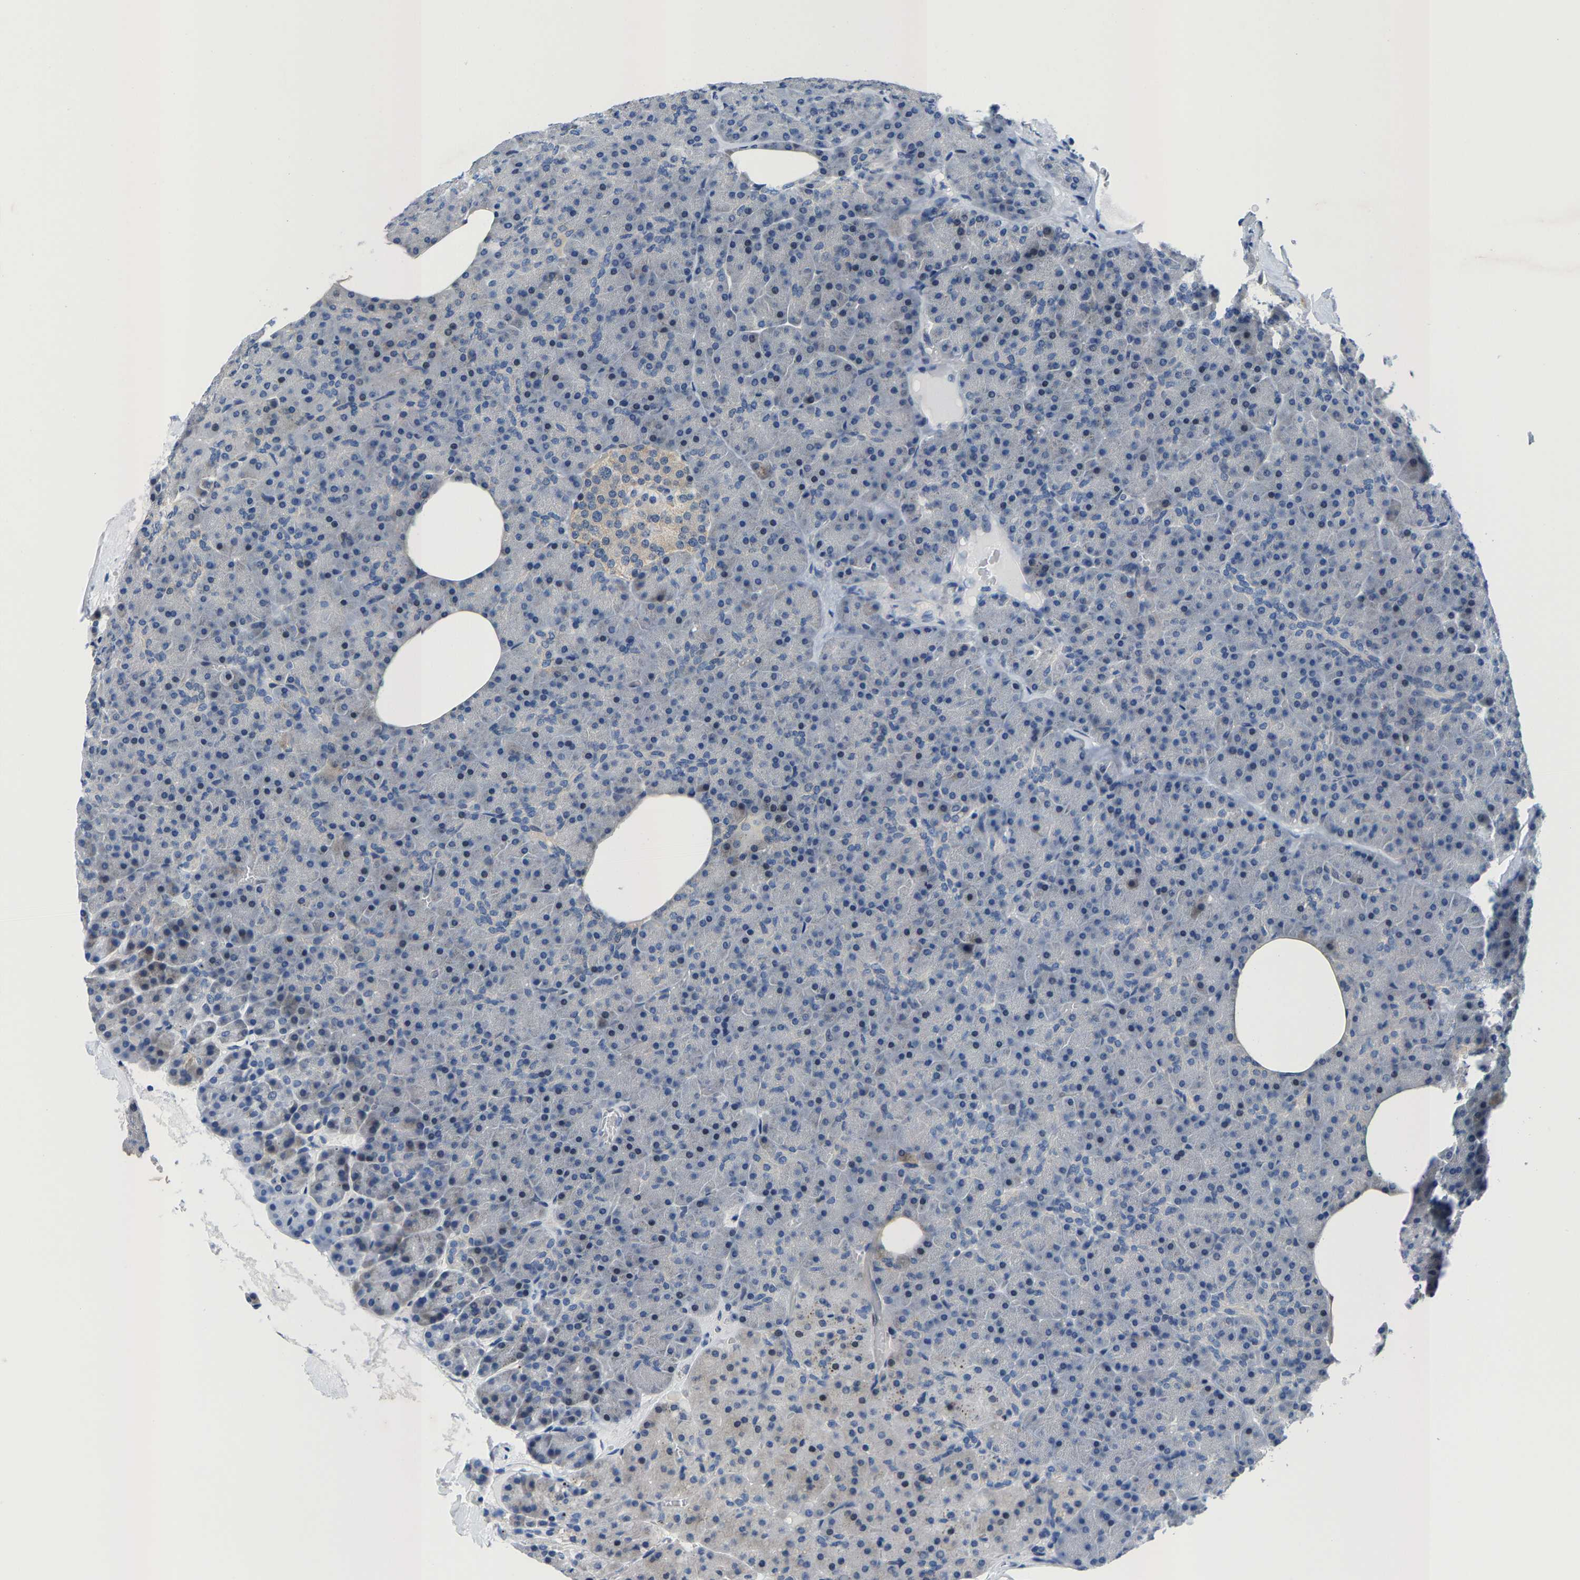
{"staining": {"intensity": "negative", "quantity": "none", "location": "none"}, "tissue": "pancreas", "cell_type": "Exocrine glandular cells", "image_type": "normal", "snomed": [{"axis": "morphology", "description": "Normal tissue, NOS"}, {"axis": "morphology", "description": "Carcinoid, malignant, NOS"}, {"axis": "topography", "description": "Pancreas"}], "caption": "DAB immunohistochemical staining of normal pancreas shows no significant staining in exocrine glandular cells. (DAB immunohistochemistry (IHC), high magnification).", "gene": "KLHL1", "patient": {"sex": "female", "age": 35}}